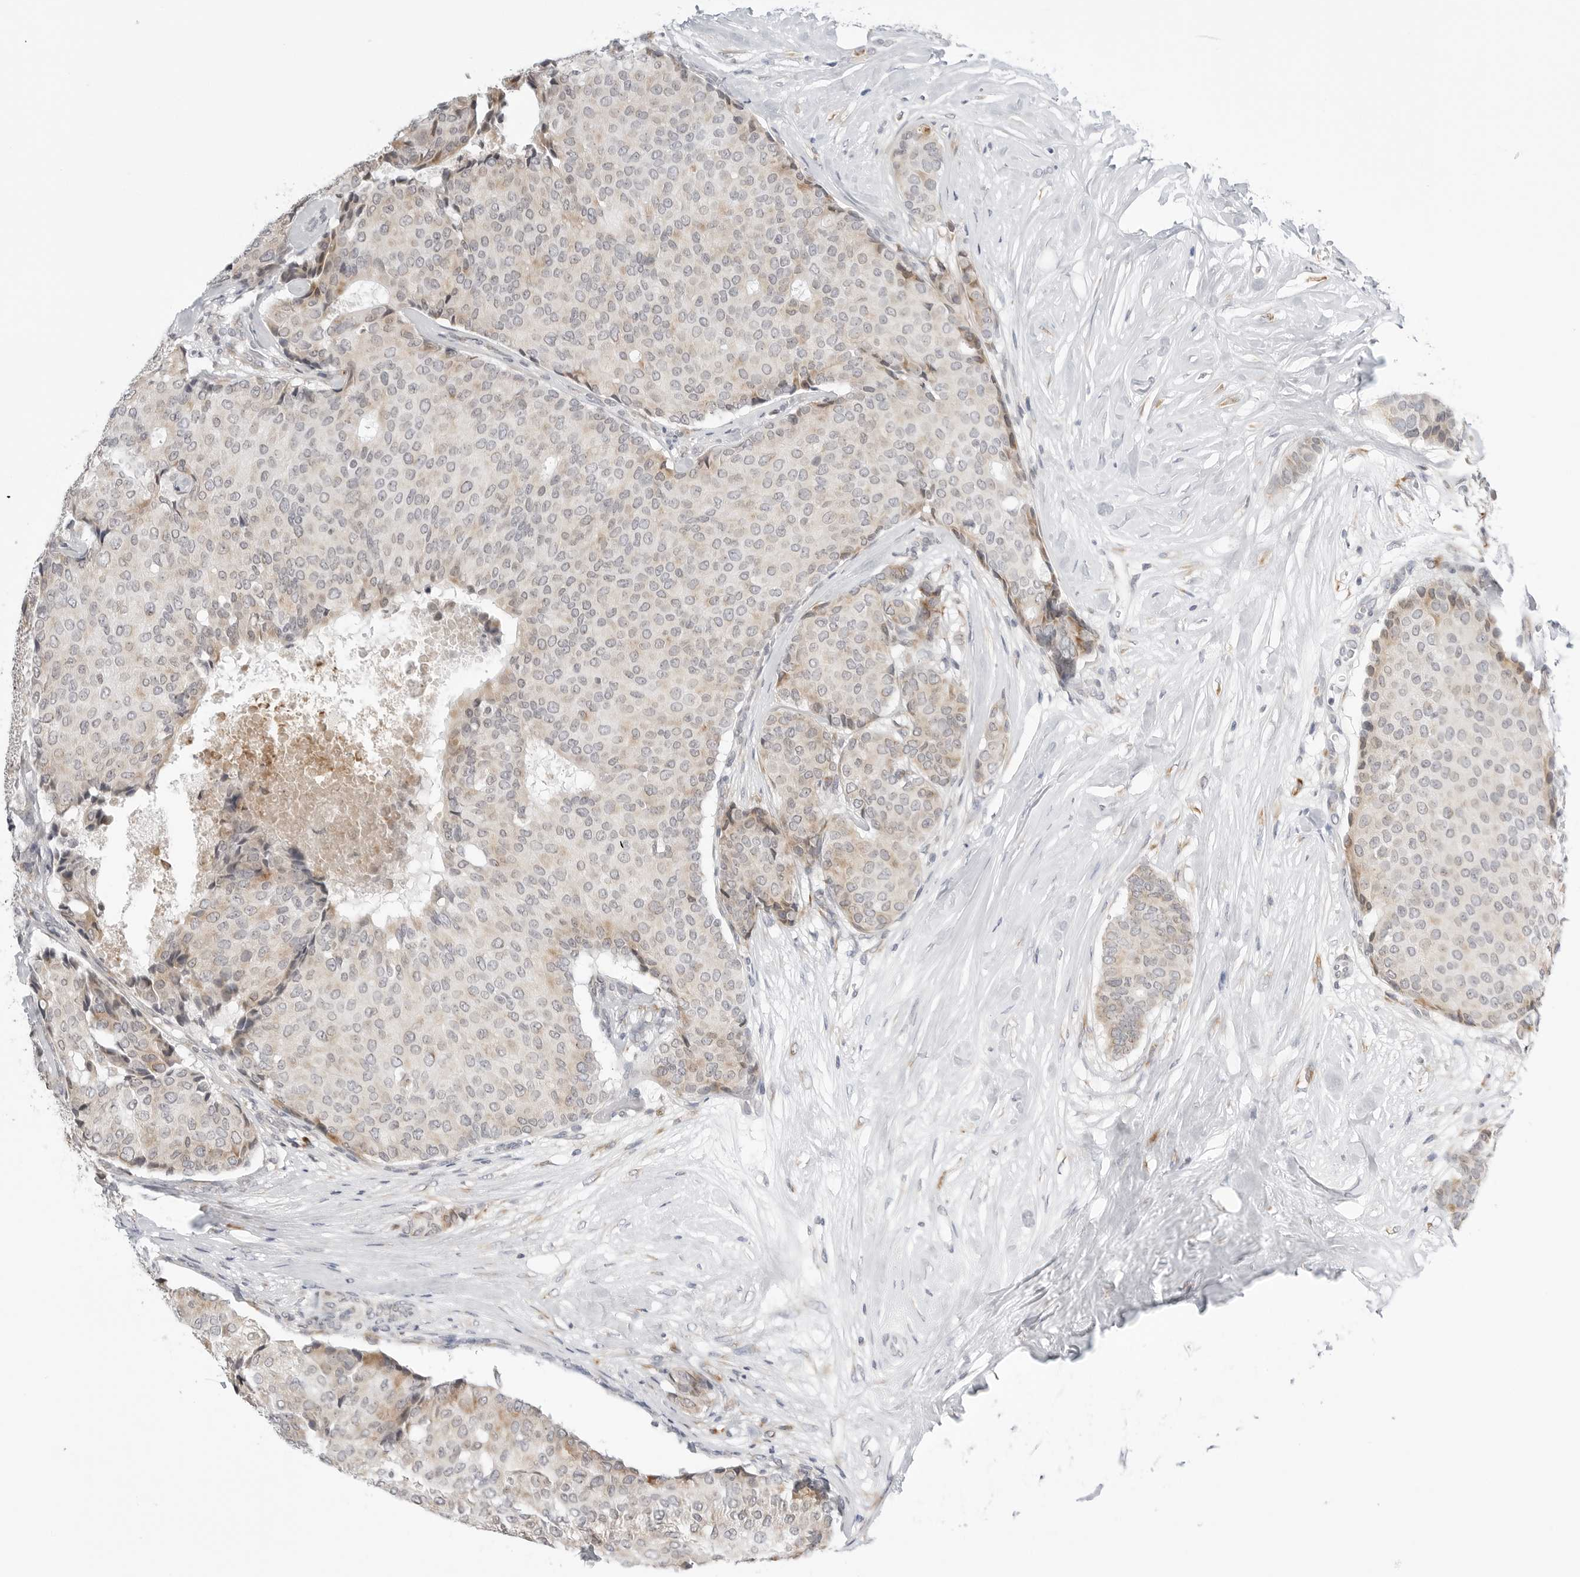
{"staining": {"intensity": "weak", "quantity": "25%-75%", "location": "cytoplasmic/membranous"}, "tissue": "breast cancer", "cell_type": "Tumor cells", "image_type": "cancer", "snomed": [{"axis": "morphology", "description": "Duct carcinoma"}, {"axis": "topography", "description": "Breast"}], "caption": "Approximately 25%-75% of tumor cells in human breast cancer exhibit weak cytoplasmic/membranous protein expression as visualized by brown immunohistochemical staining.", "gene": "RPN1", "patient": {"sex": "female", "age": 75}}